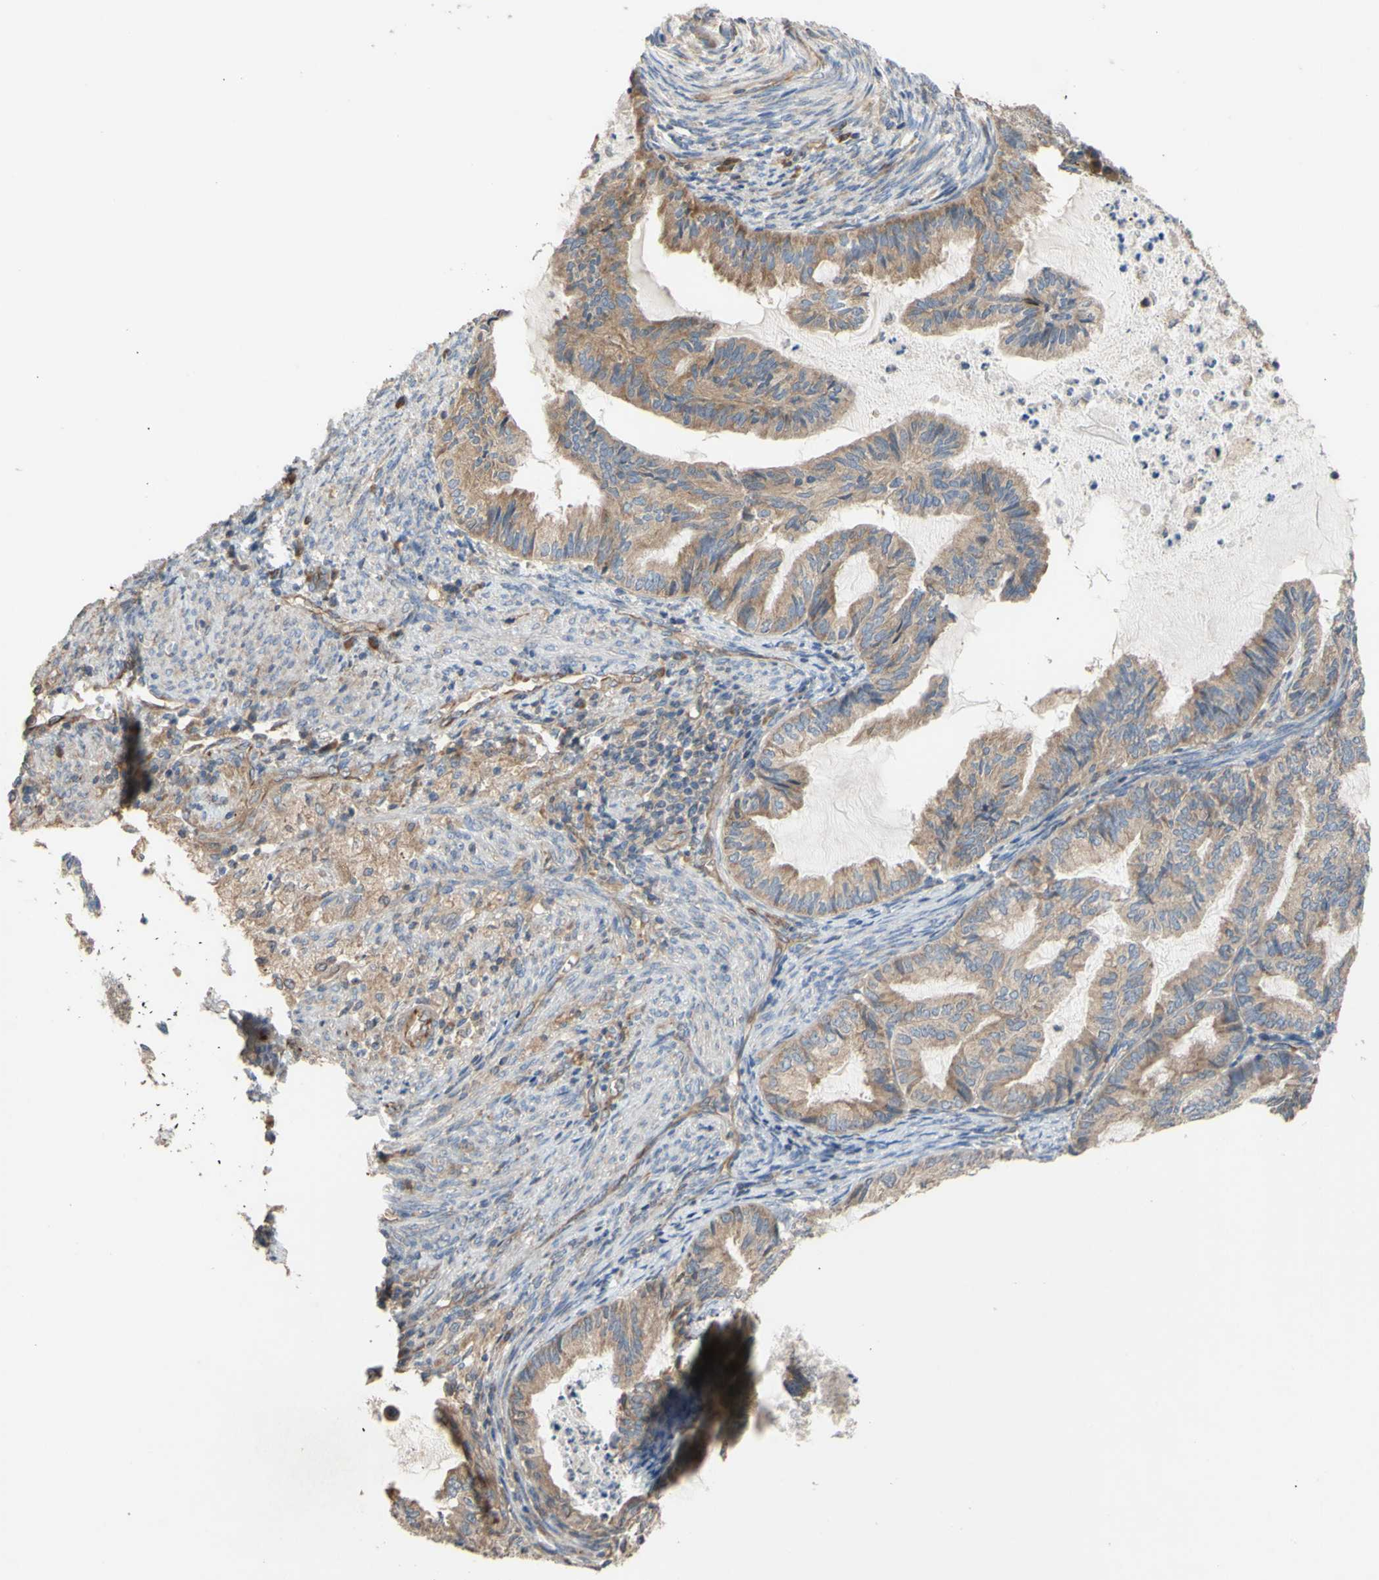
{"staining": {"intensity": "moderate", "quantity": ">75%", "location": "cytoplasmic/membranous"}, "tissue": "cervical cancer", "cell_type": "Tumor cells", "image_type": "cancer", "snomed": [{"axis": "morphology", "description": "Normal tissue, NOS"}, {"axis": "morphology", "description": "Adenocarcinoma, NOS"}, {"axis": "topography", "description": "Cervix"}, {"axis": "topography", "description": "Endometrium"}], "caption": "DAB immunohistochemical staining of human cervical cancer (adenocarcinoma) exhibits moderate cytoplasmic/membranous protein positivity in approximately >75% of tumor cells.", "gene": "EIF2S3", "patient": {"sex": "female", "age": 86}}